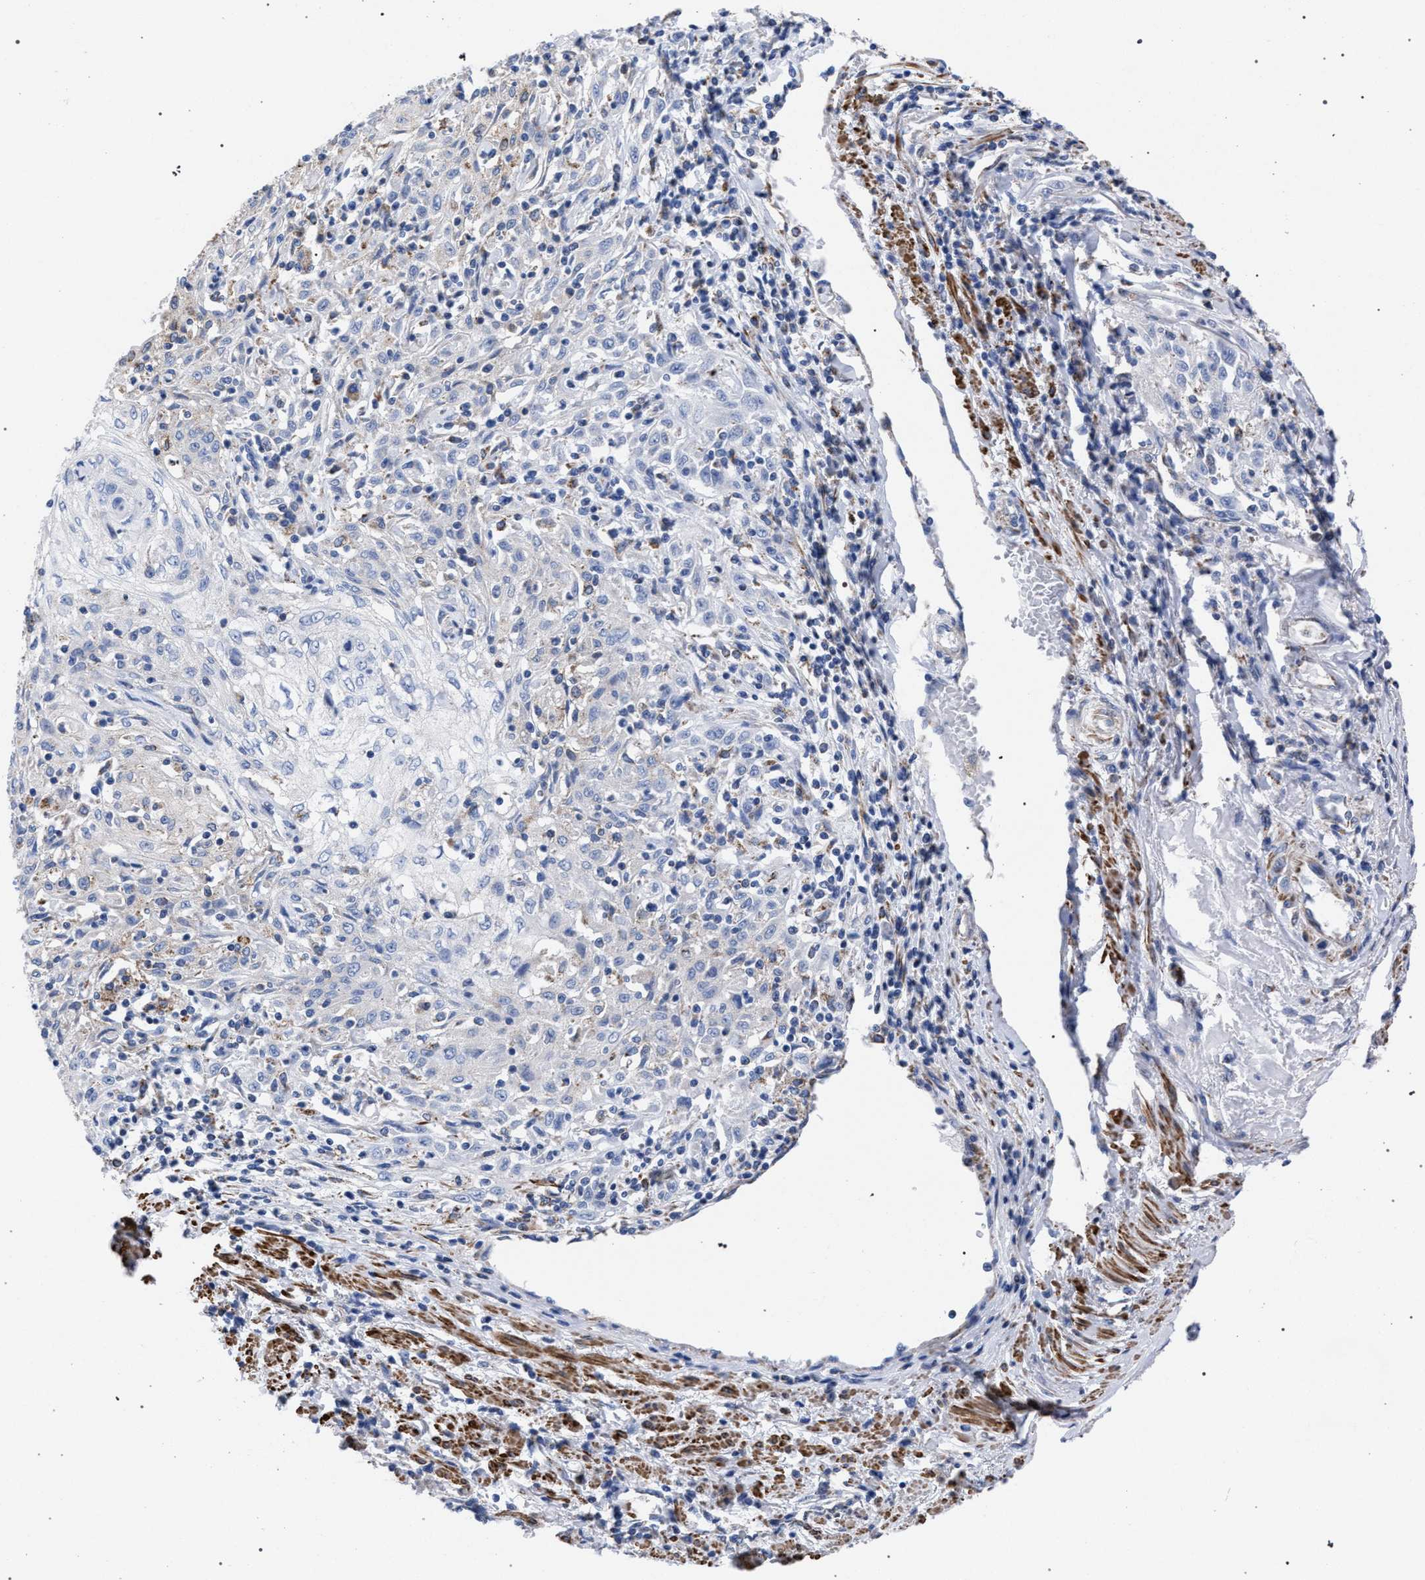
{"staining": {"intensity": "negative", "quantity": "none", "location": "none"}, "tissue": "skin cancer", "cell_type": "Tumor cells", "image_type": "cancer", "snomed": [{"axis": "morphology", "description": "Squamous cell carcinoma, NOS"}, {"axis": "morphology", "description": "Squamous cell carcinoma, metastatic, NOS"}, {"axis": "topography", "description": "Skin"}, {"axis": "topography", "description": "Lymph node"}], "caption": "Immunohistochemistry (IHC) histopathology image of metastatic squamous cell carcinoma (skin) stained for a protein (brown), which exhibits no expression in tumor cells.", "gene": "ACADS", "patient": {"sex": "male", "age": 75}}